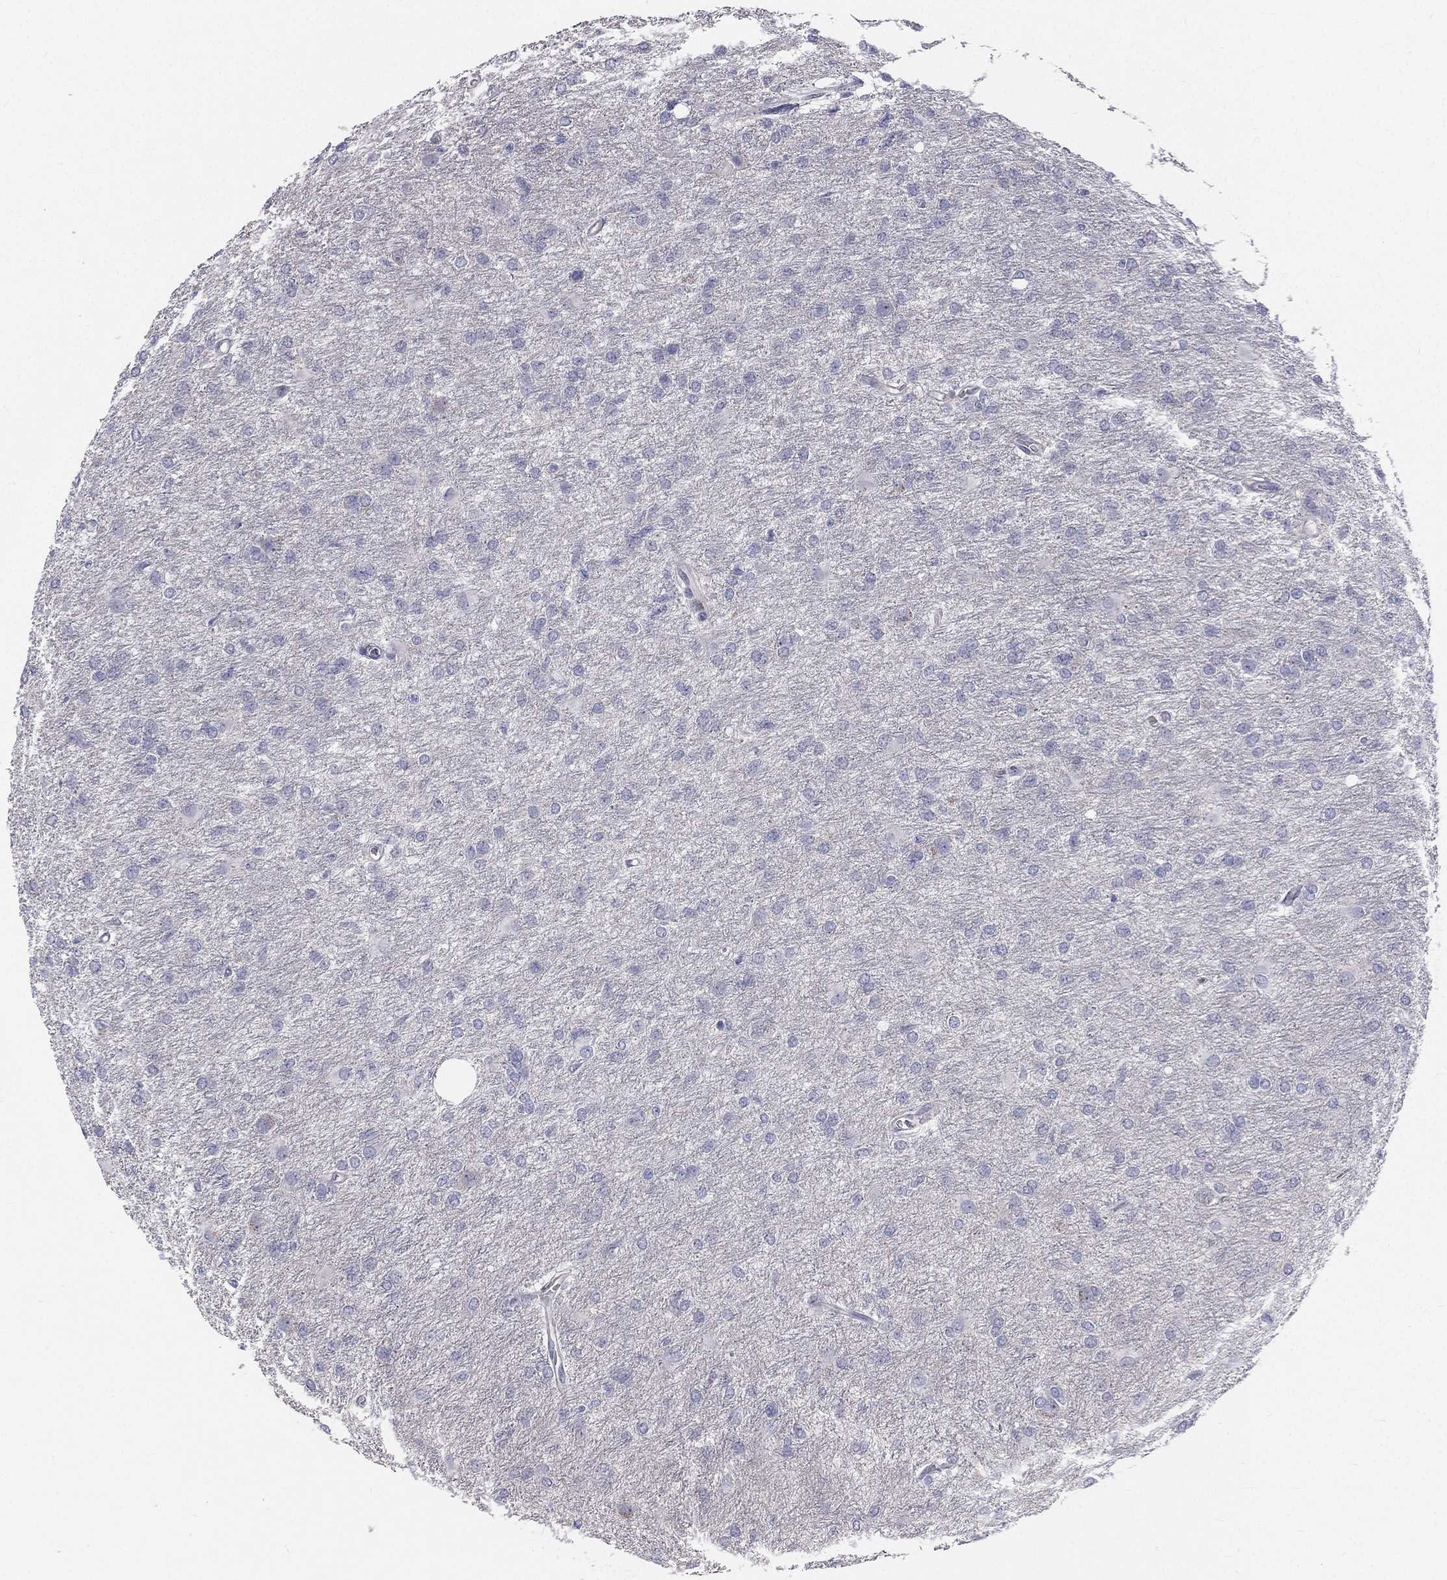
{"staining": {"intensity": "negative", "quantity": "none", "location": "none"}, "tissue": "glioma", "cell_type": "Tumor cells", "image_type": "cancer", "snomed": [{"axis": "morphology", "description": "Glioma, malignant, High grade"}, {"axis": "topography", "description": "Brain"}], "caption": "Glioma stained for a protein using IHC shows no expression tumor cells.", "gene": "MUC13", "patient": {"sex": "male", "age": 68}}